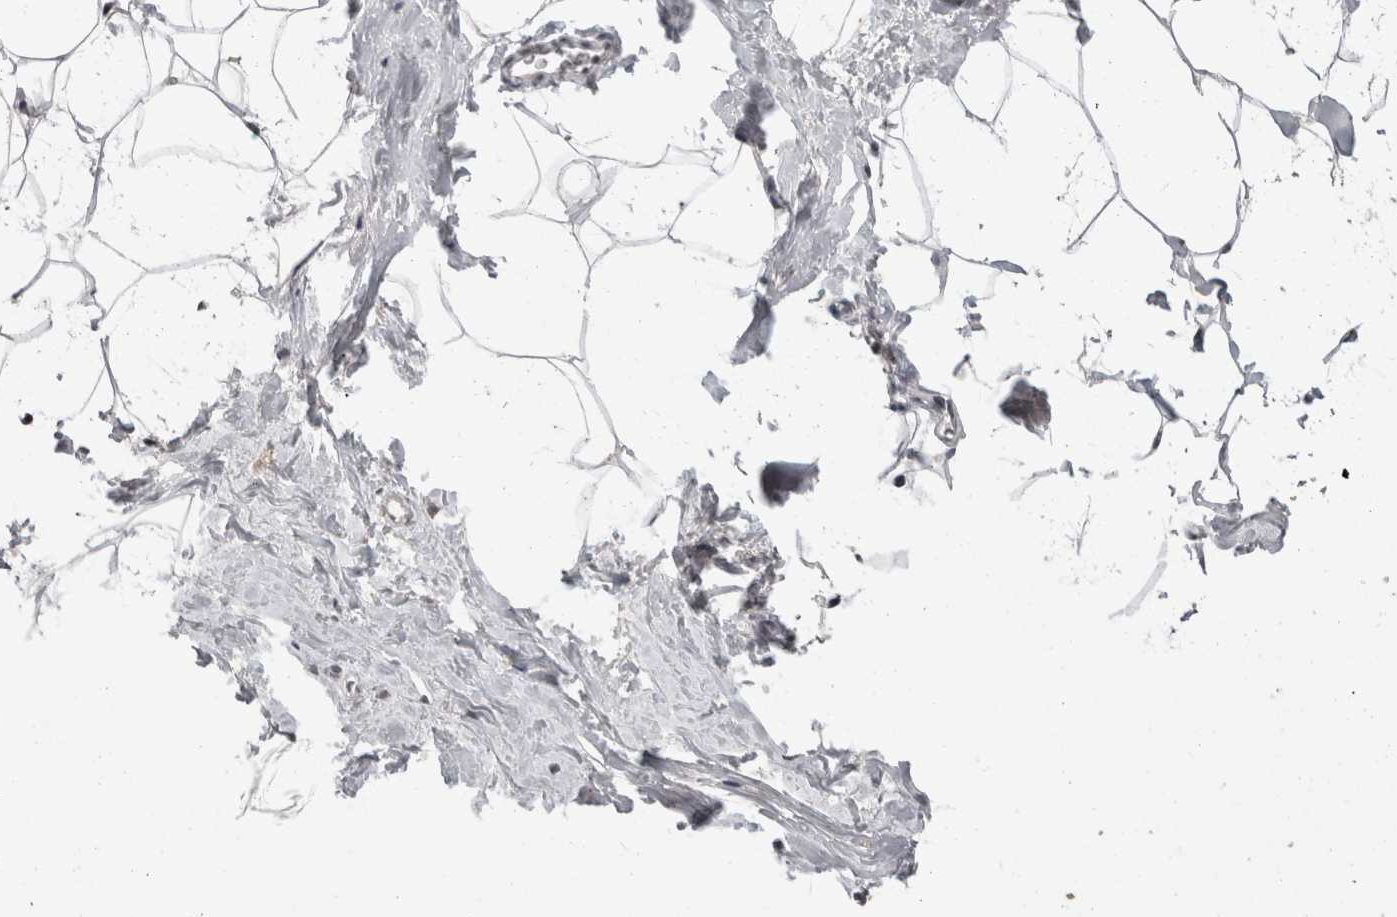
{"staining": {"intensity": "negative", "quantity": "none", "location": "none"}, "tissue": "adipose tissue", "cell_type": "Adipocytes", "image_type": "normal", "snomed": [{"axis": "morphology", "description": "Normal tissue, NOS"}, {"axis": "morphology", "description": "Fibrosis, NOS"}, {"axis": "topography", "description": "Breast"}, {"axis": "topography", "description": "Adipose tissue"}], "caption": "An IHC photomicrograph of unremarkable adipose tissue is shown. There is no staining in adipocytes of adipose tissue.", "gene": "DDX17", "patient": {"sex": "female", "age": 39}}